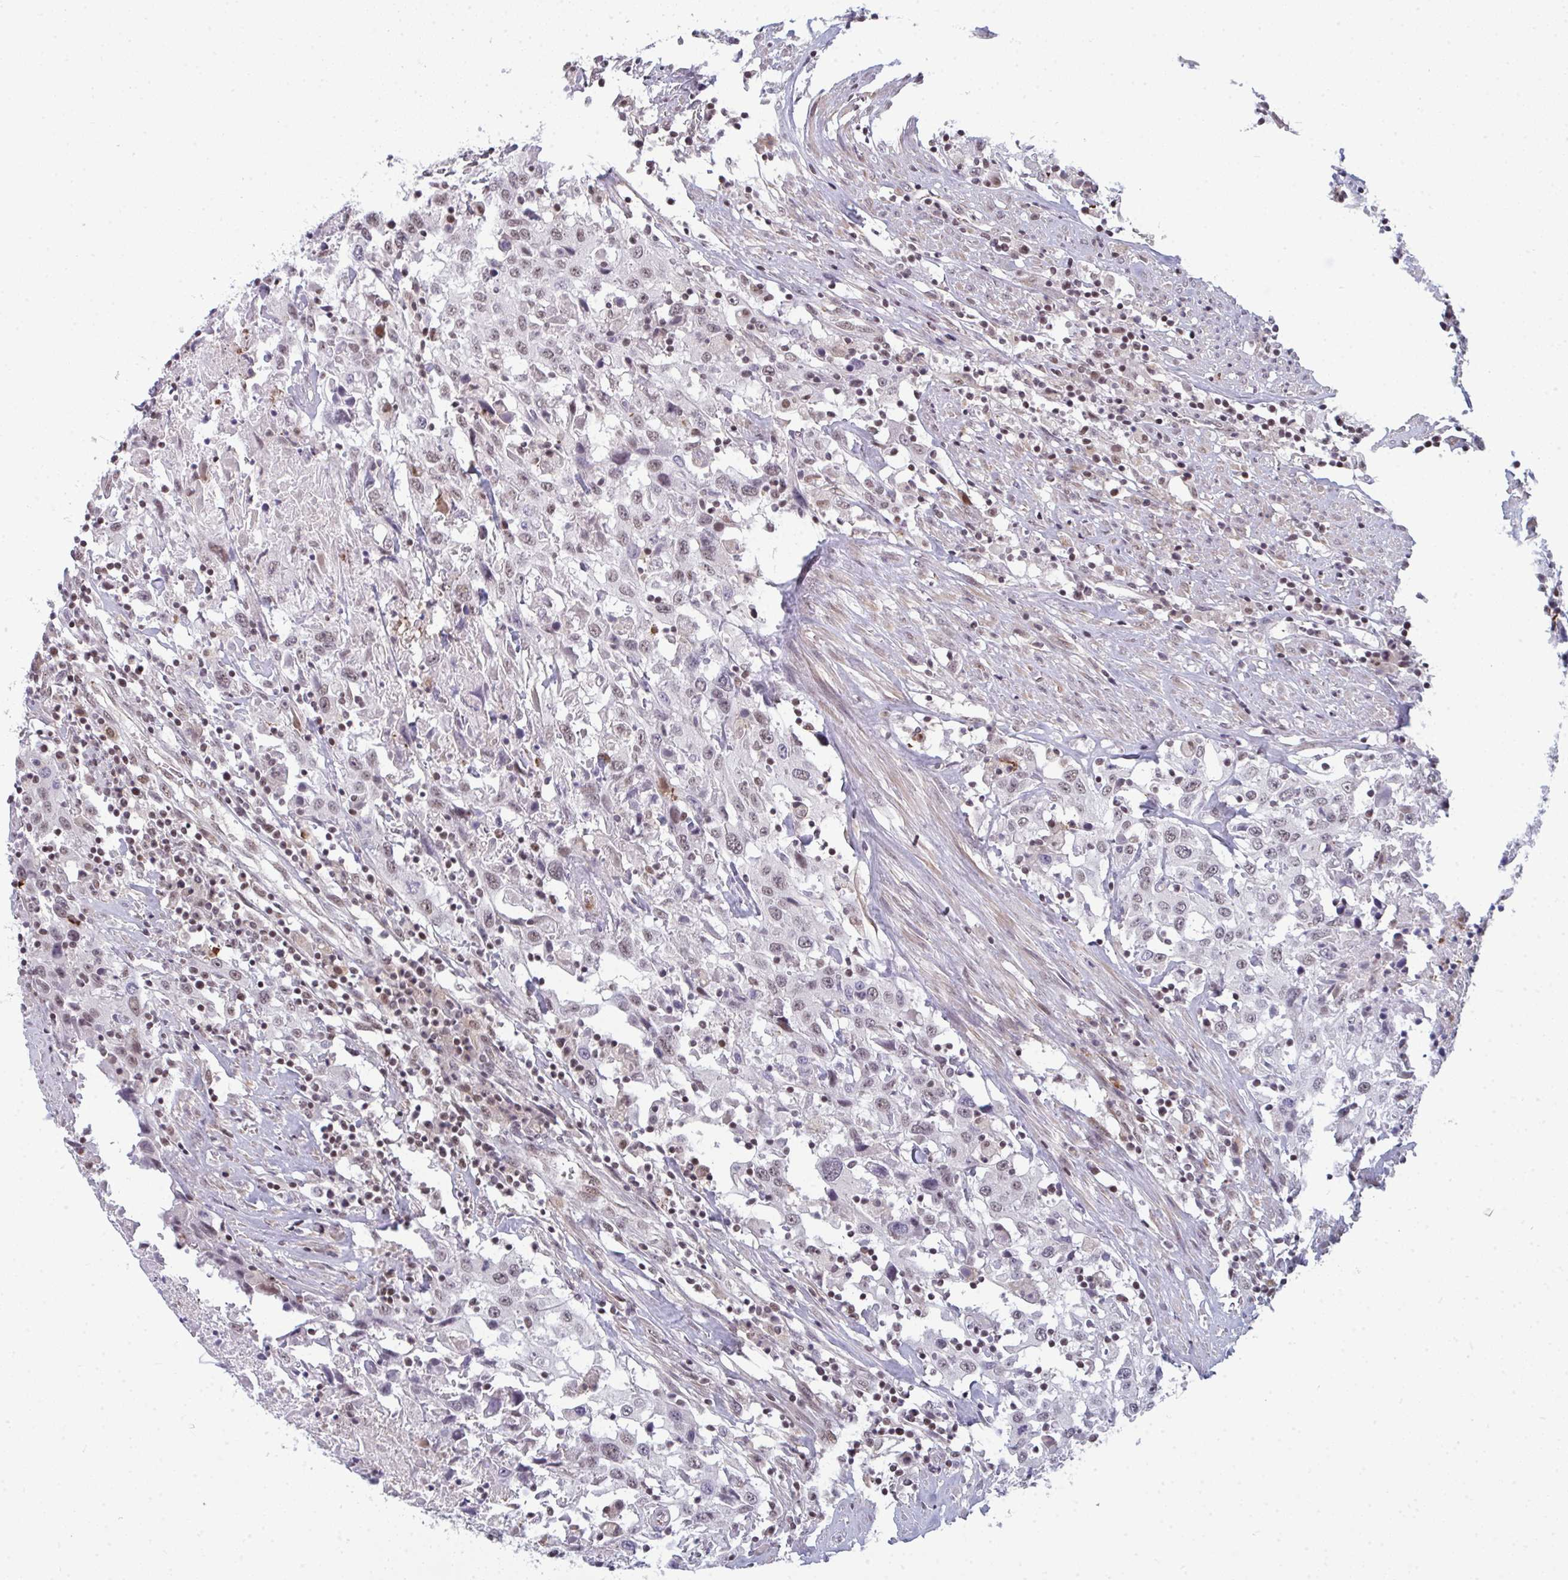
{"staining": {"intensity": "weak", "quantity": "25%-75%", "location": "nuclear"}, "tissue": "urothelial cancer", "cell_type": "Tumor cells", "image_type": "cancer", "snomed": [{"axis": "morphology", "description": "Urothelial carcinoma, High grade"}, {"axis": "topography", "description": "Urinary bladder"}], "caption": "Urothelial cancer stained with a brown dye shows weak nuclear positive positivity in approximately 25%-75% of tumor cells.", "gene": "ATF1", "patient": {"sex": "male", "age": 61}}